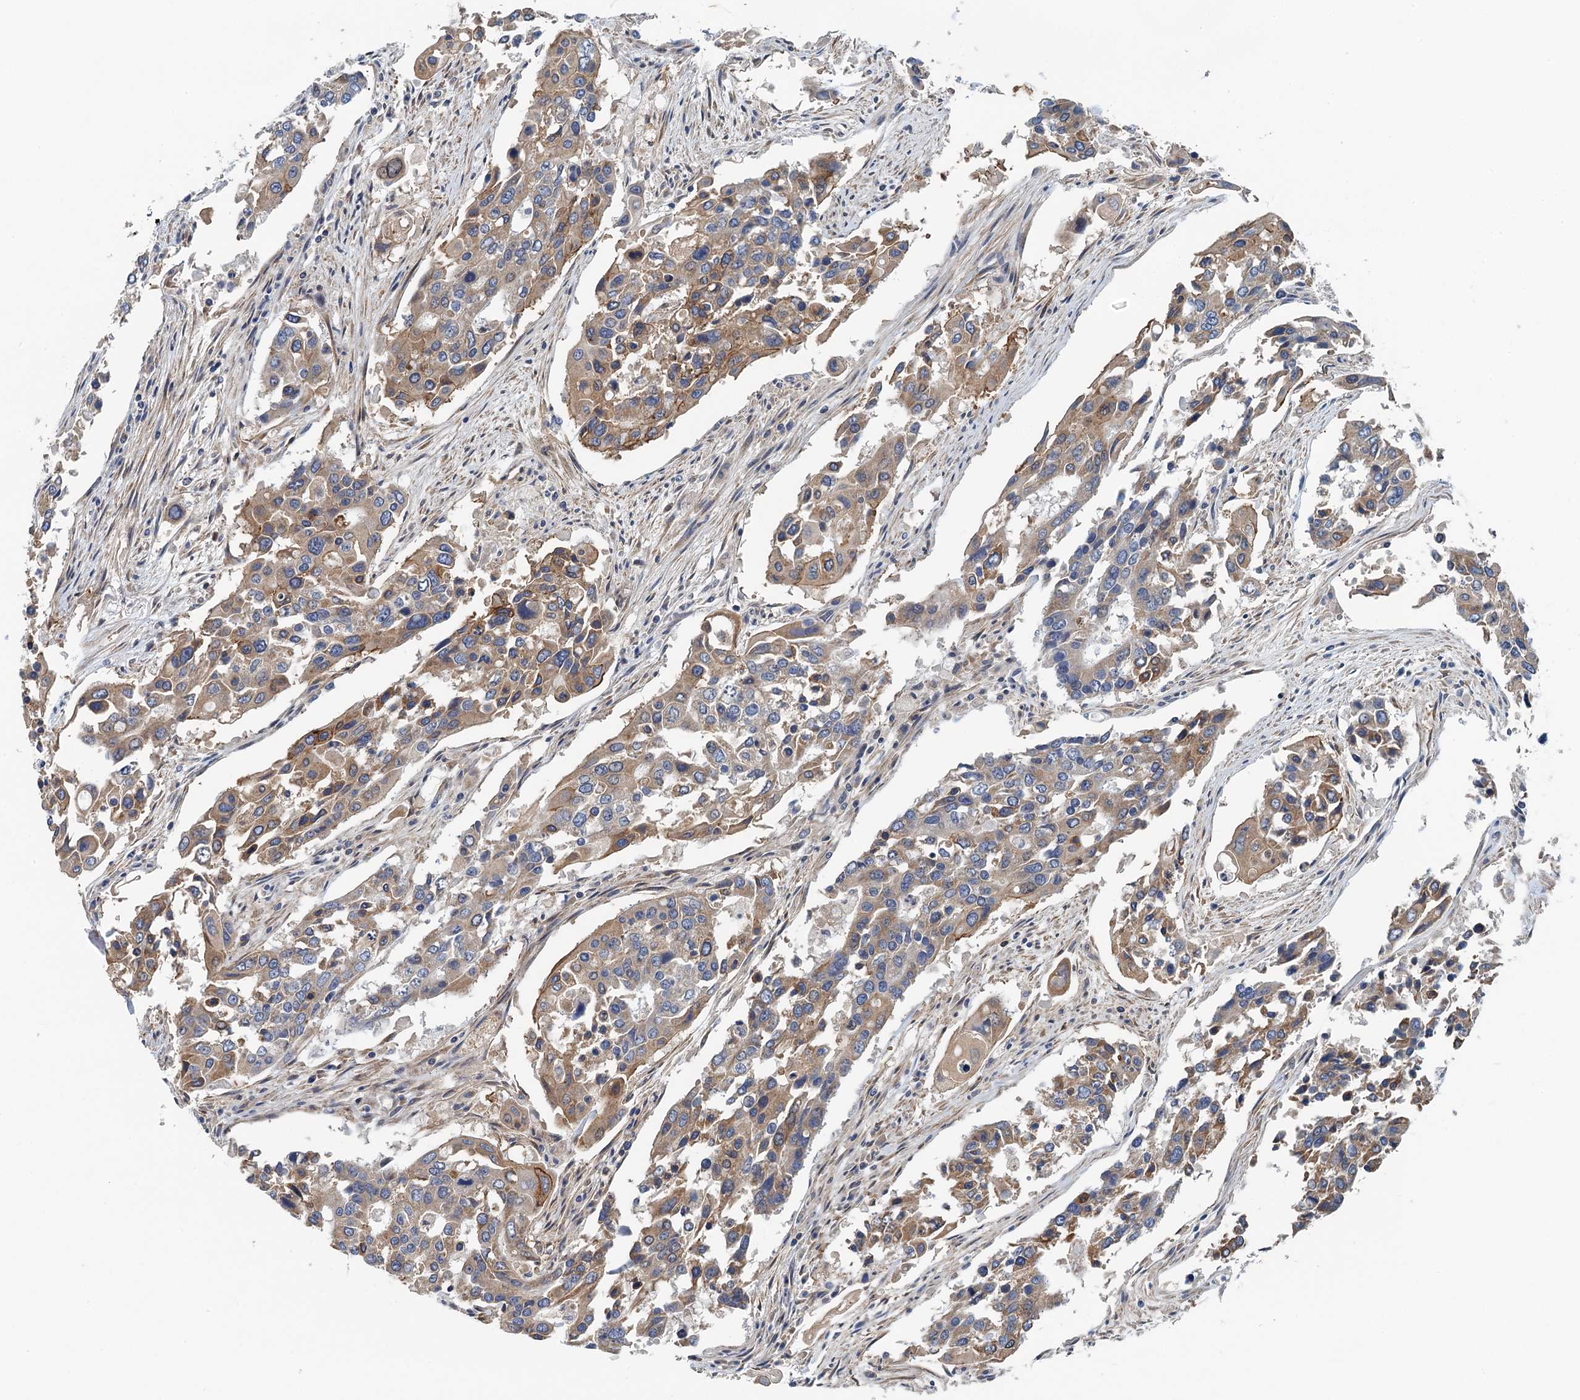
{"staining": {"intensity": "moderate", "quantity": "25%-75%", "location": "cytoplasmic/membranous"}, "tissue": "colorectal cancer", "cell_type": "Tumor cells", "image_type": "cancer", "snomed": [{"axis": "morphology", "description": "Adenocarcinoma, NOS"}, {"axis": "topography", "description": "Colon"}], "caption": "About 25%-75% of tumor cells in colorectal cancer (adenocarcinoma) show moderate cytoplasmic/membranous protein expression as visualized by brown immunohistochemical staining.", "gene": "PPP1R14D", "patient": {"sex": "male", "age": 77}}